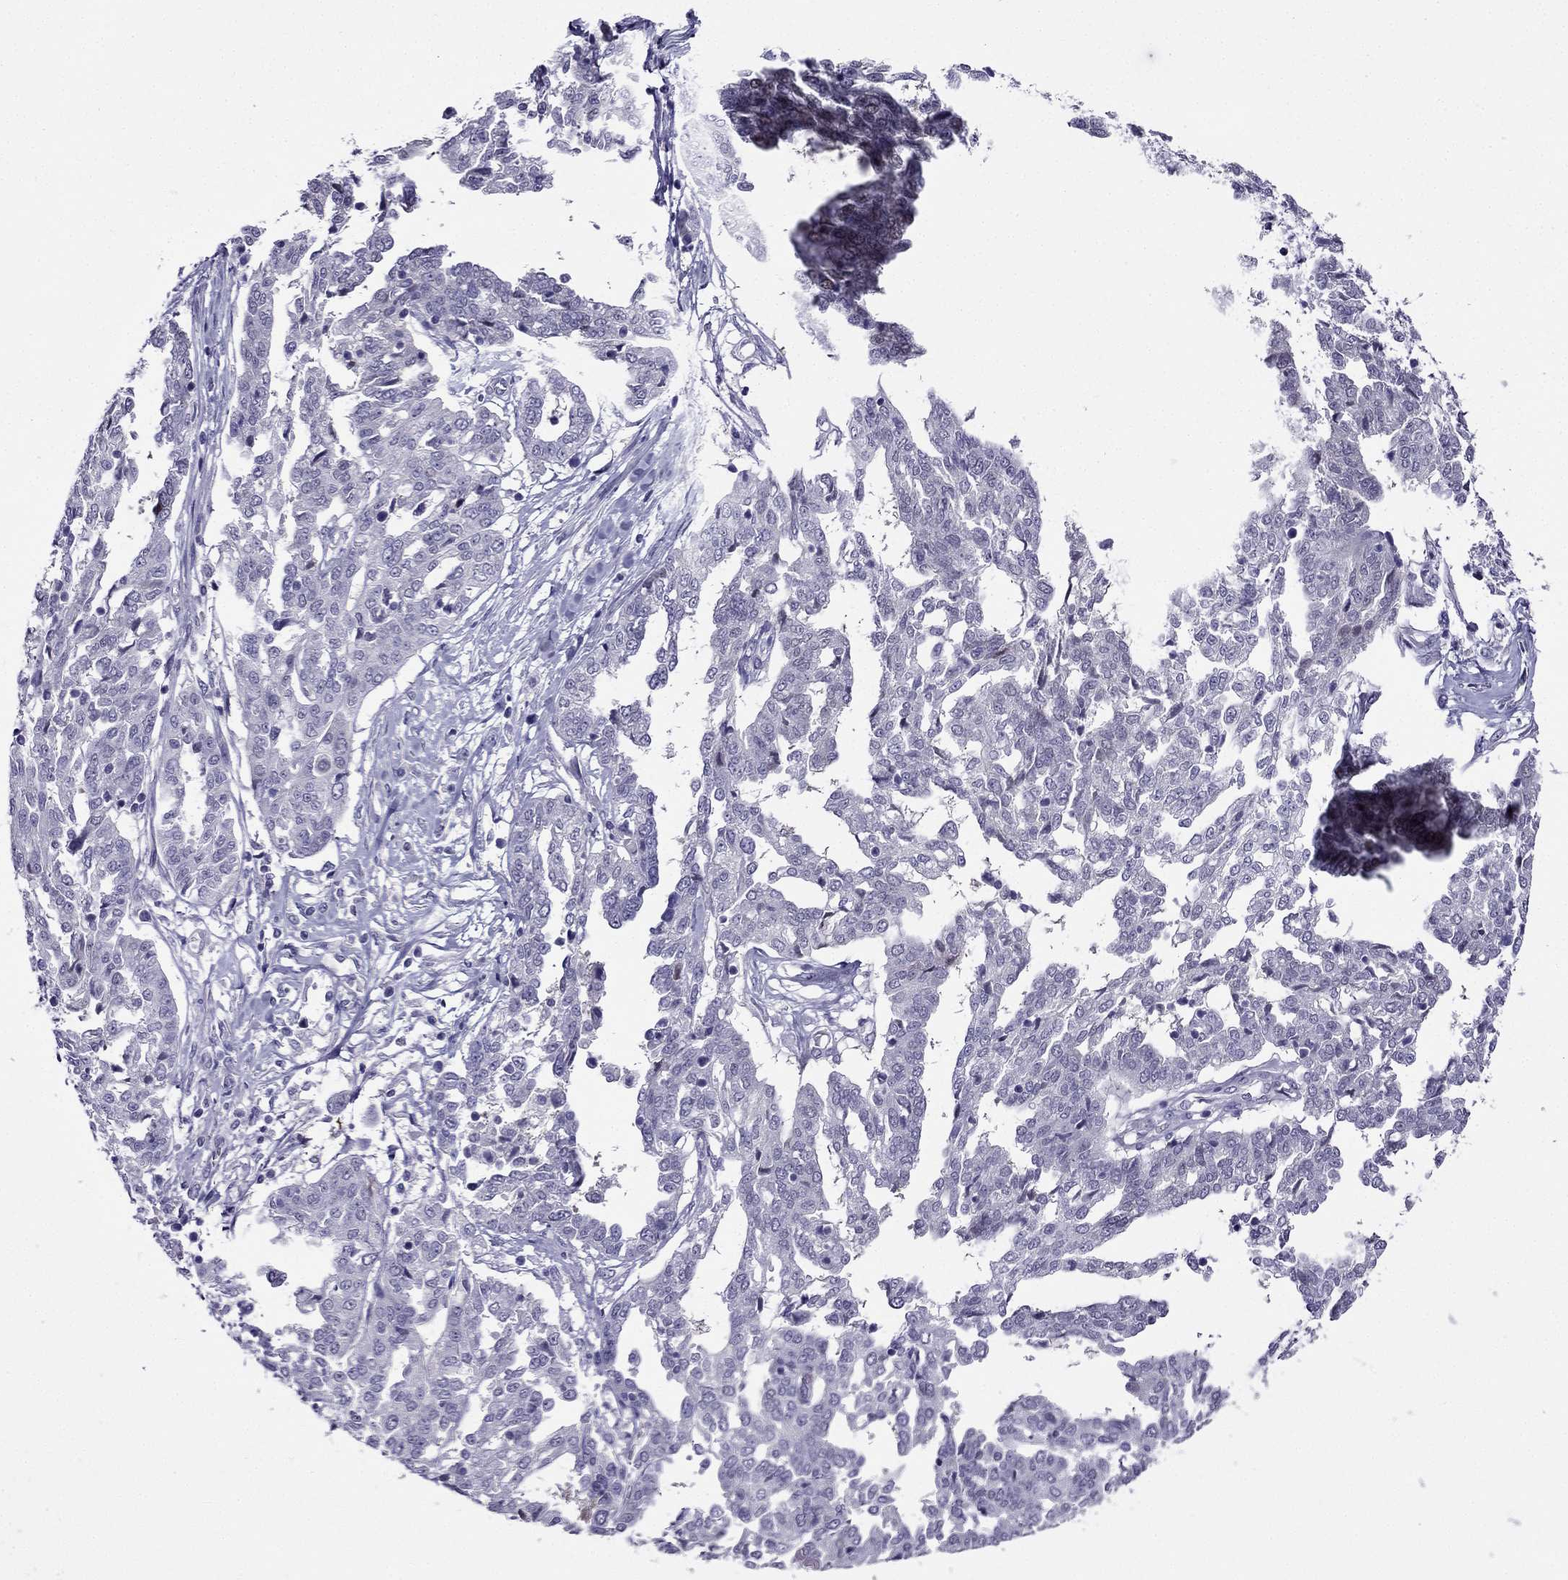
{"staining": {"intensity": "negative", "quantity": "none", "location": "none"}, "tissue": "ovarian cancer", "cell_type": "Tumor cells", "image_type": "cancer", "snomed": [{"axis": "morphology", "description": "Cystadenocarcinoma, serous, NOS"}, {"axis": "topography", "description": "Ovary"}], "caption": "High power microscopy image of an IHC photomicrograph of serous cystadenocarcinoma (ovarian), revealing no significant positivity in tumor cells.", "gene": "KCNJ10", "patient": {"sex": "female", "age": 67}}